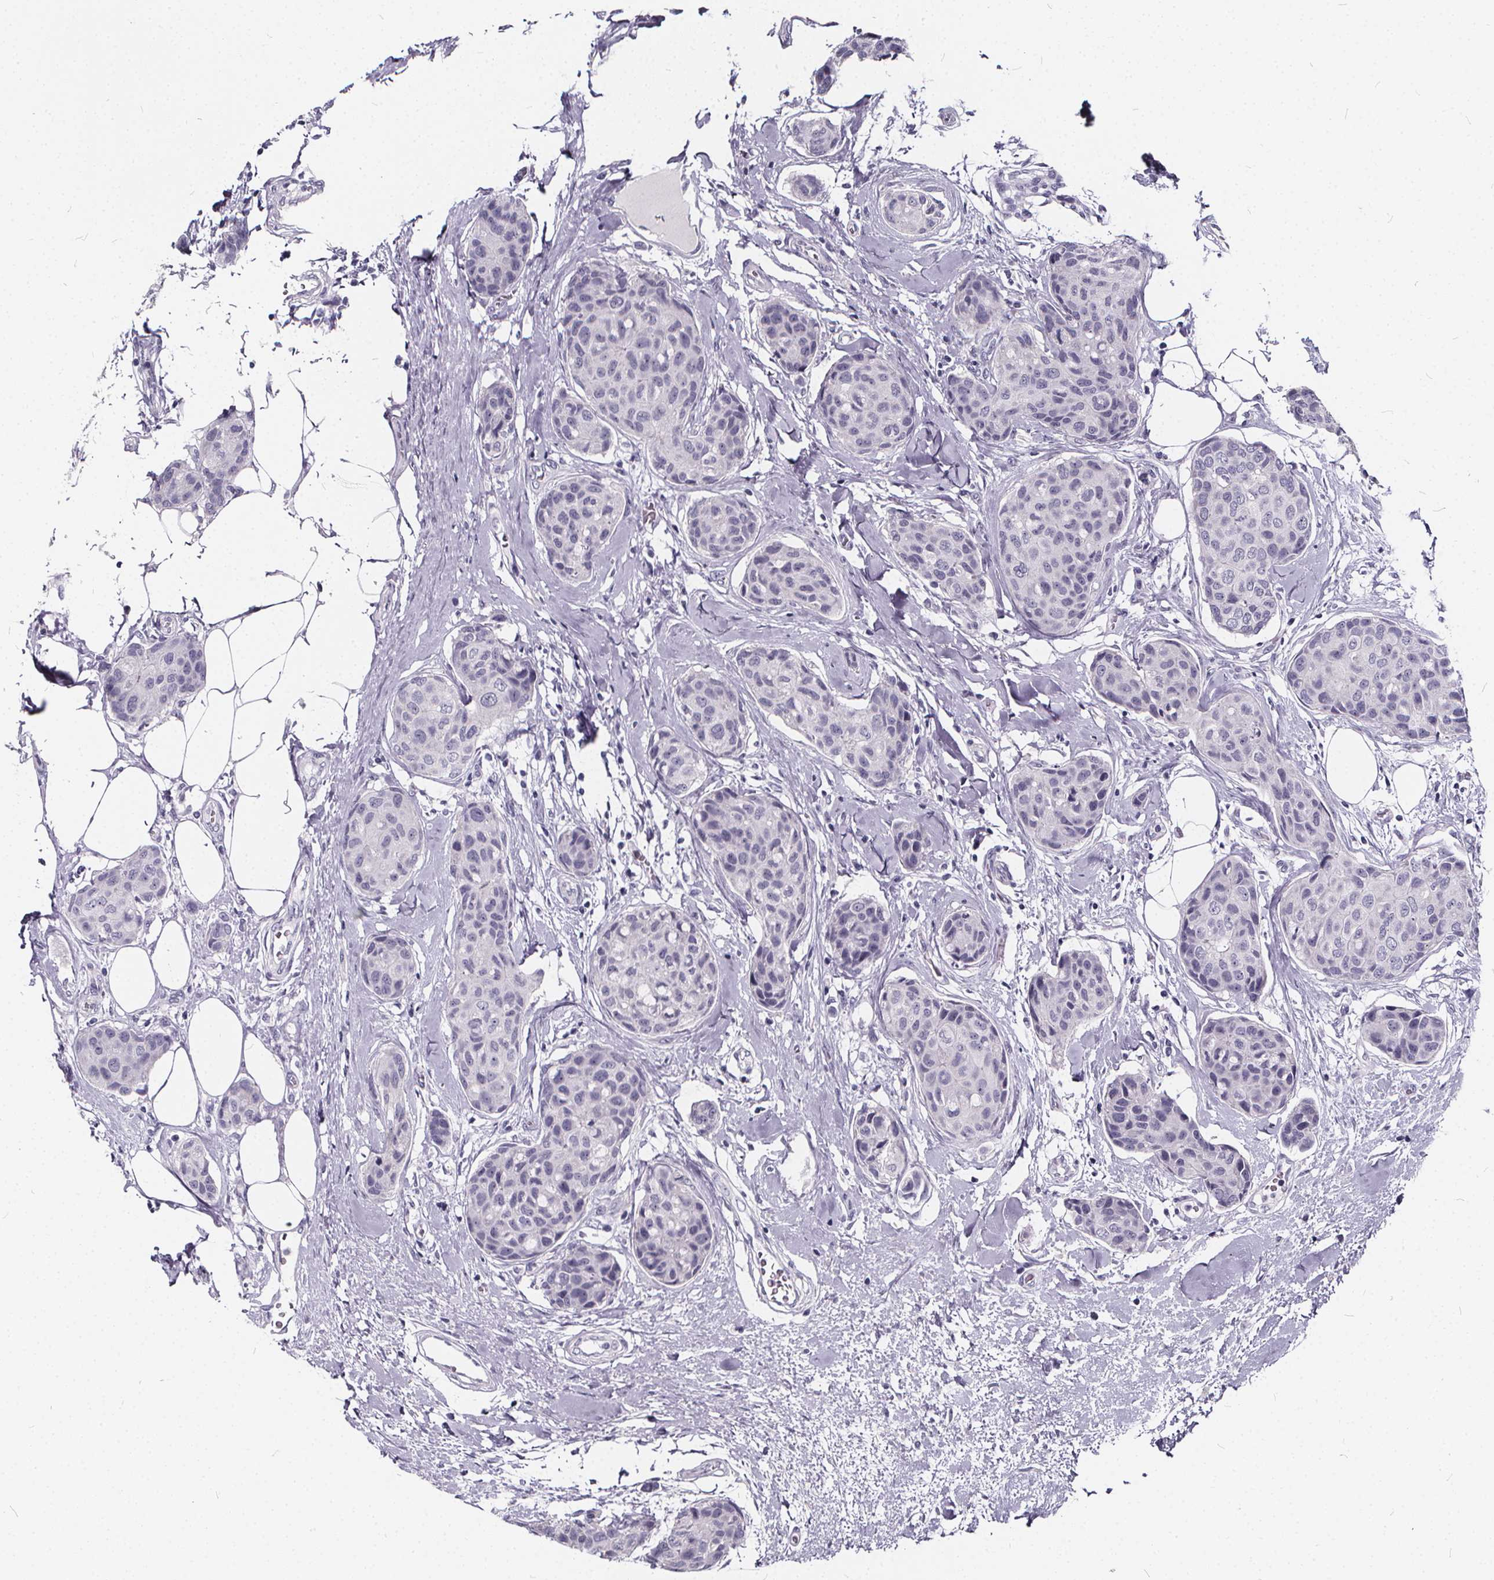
{"staining": {"intensity": "negative", "quantity": "none", "location": "none"}, "tissue": "breast cancer", "cell_type": "Tumor cells", "image_type": "cancer", "snomed": [{"axis": "morphology", "description": "Duct carcinoma"}, {"axis": "topography", "description": "Breast"}], "caption": "Immunohistochemistry of breast invasive ductal carcinoma demonstrates no positivity in tumor cells.", "gene": "SPEF2", "patient": {"sex": "female", "age": 80}}